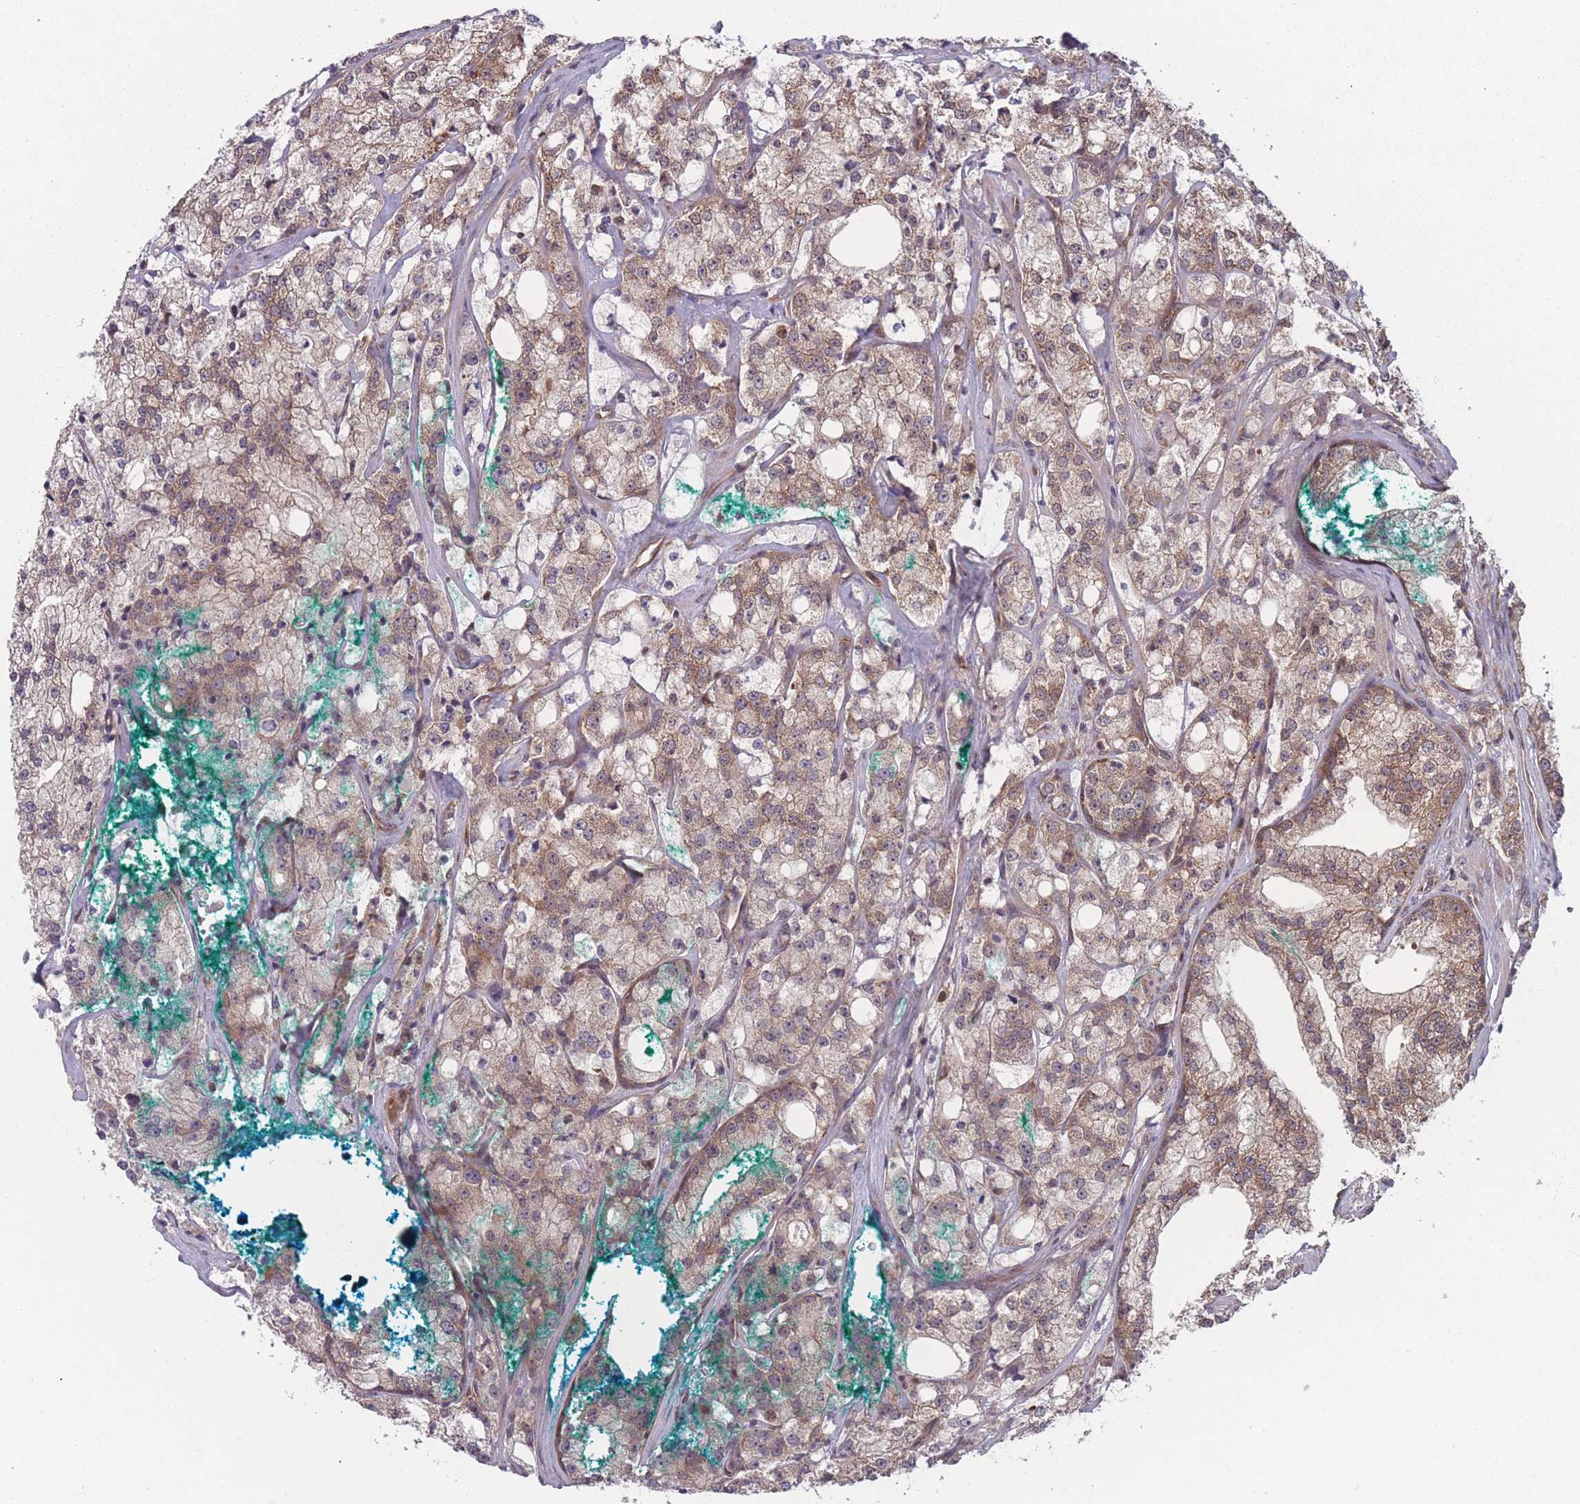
{"staining": {"intensity": "moderate", "quantity": ">75%", "location": "cytoplasmic/membranous"}, "tissue": "prostate cancer", "cell_type": "Tumor cells", "image_type": "cancer", "snomed": [{"axis": "morphology", "description": "Adenocarcinoma, High grade"}, {"axis": "topography", "description": "Prostate"}], "caption": "Protein expression by immunohistochemistry (IHC) displays moderate cytoplasmic/membranous expression in about >75% of tumor cells in prostate cancer.", "gene": "RPS18", "patient": {"sex": "male", "age": 64}}